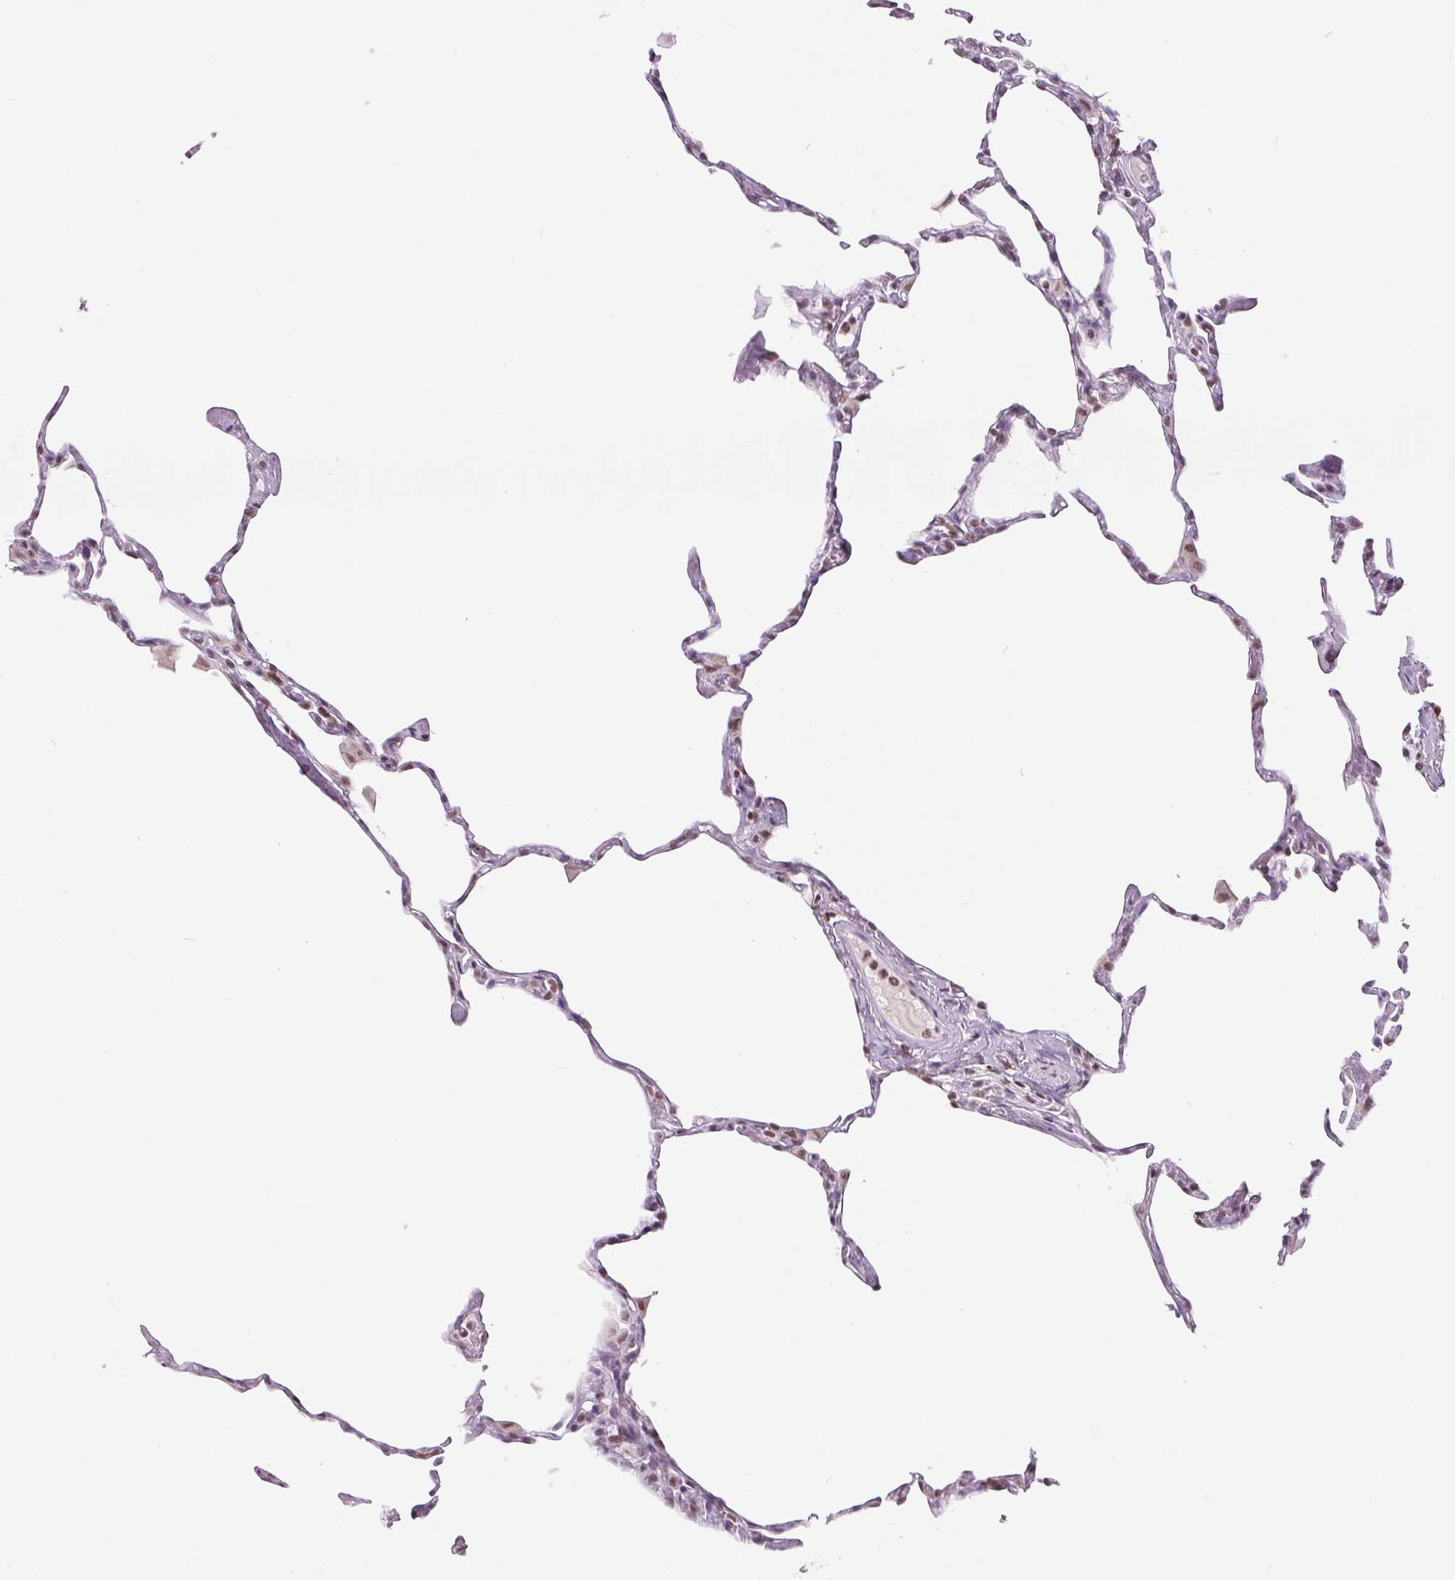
{"staining": {"intensity": "negative", "quantity": "none", "location": "none"}, "tissue": "lung", "cell_type": "Alveolar cells", "image_type": "normal", "snomed": [{"axis": "morphology", "description": "Normal tissue, NOS"}, {"axis": "topography", "description": "Lung"}], "caption": "Immunohistochemical staining of benign human lung shows no significant expression in alveolar cells. The staining was performed using DAB to visualize the protein expression in brown, while the nuclei were stained in blue with hematoxylin (Magnification: 20x).", "gene": "SMIM6", "patient": {"sex": "male", "age": 65}}